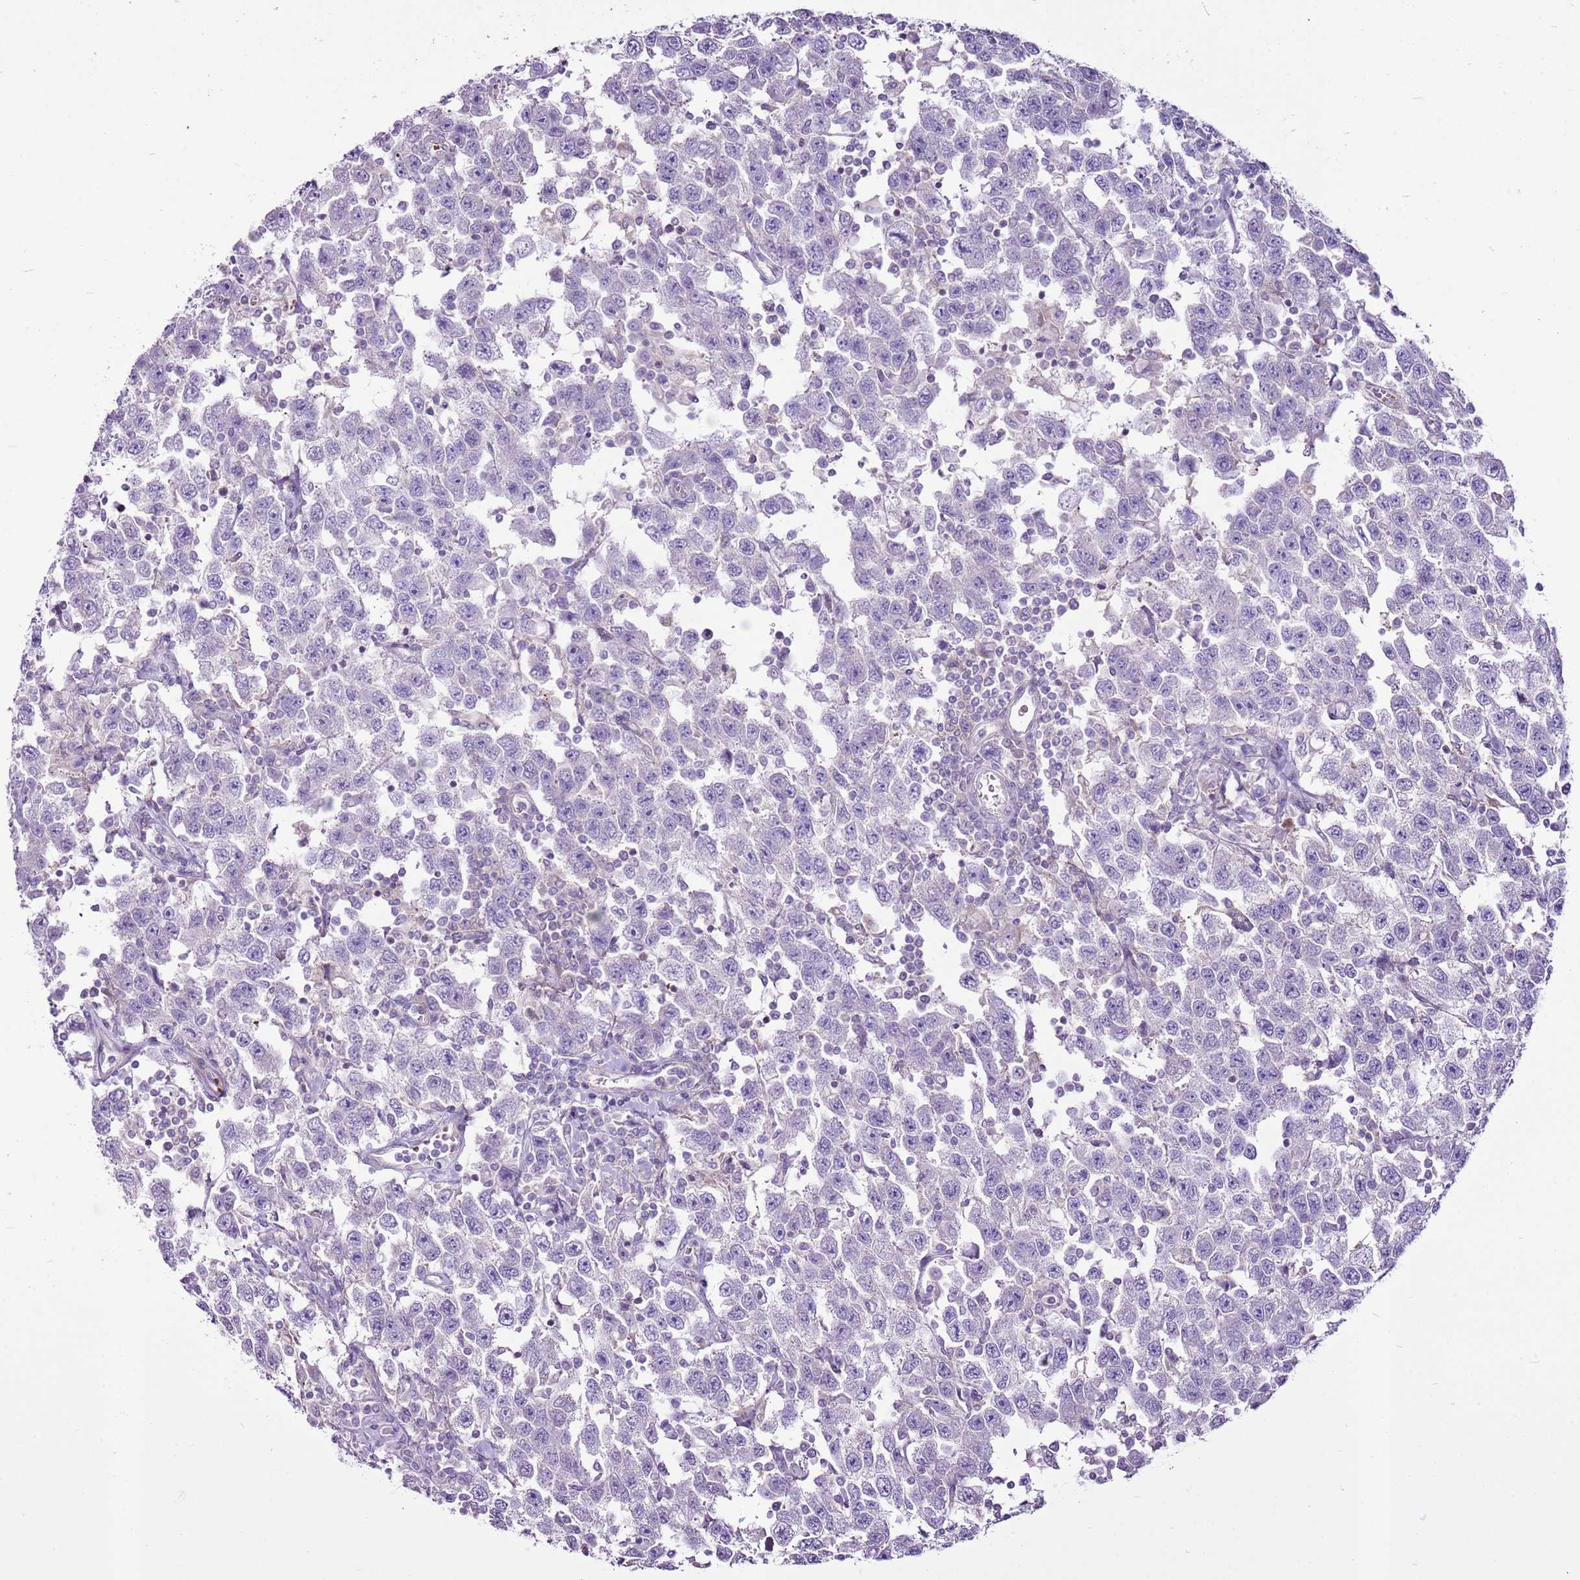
{"staining": {"intensity": "negative", "quantity": "none", "location": "none"}, "tissue": "testis cancer", "cell_type": "Tumor cells", "image_type": "cancer", "snomed": [{"axis": "morphology", "description": "Seminoma, NOS"}, {"axis": "topography", "description": "Testis"}], "caption": "There is no significant positivity in tumor cells of testis seminoma.", "gene": "CHAC2", "patient": {"sex": "male", "age": 41}}